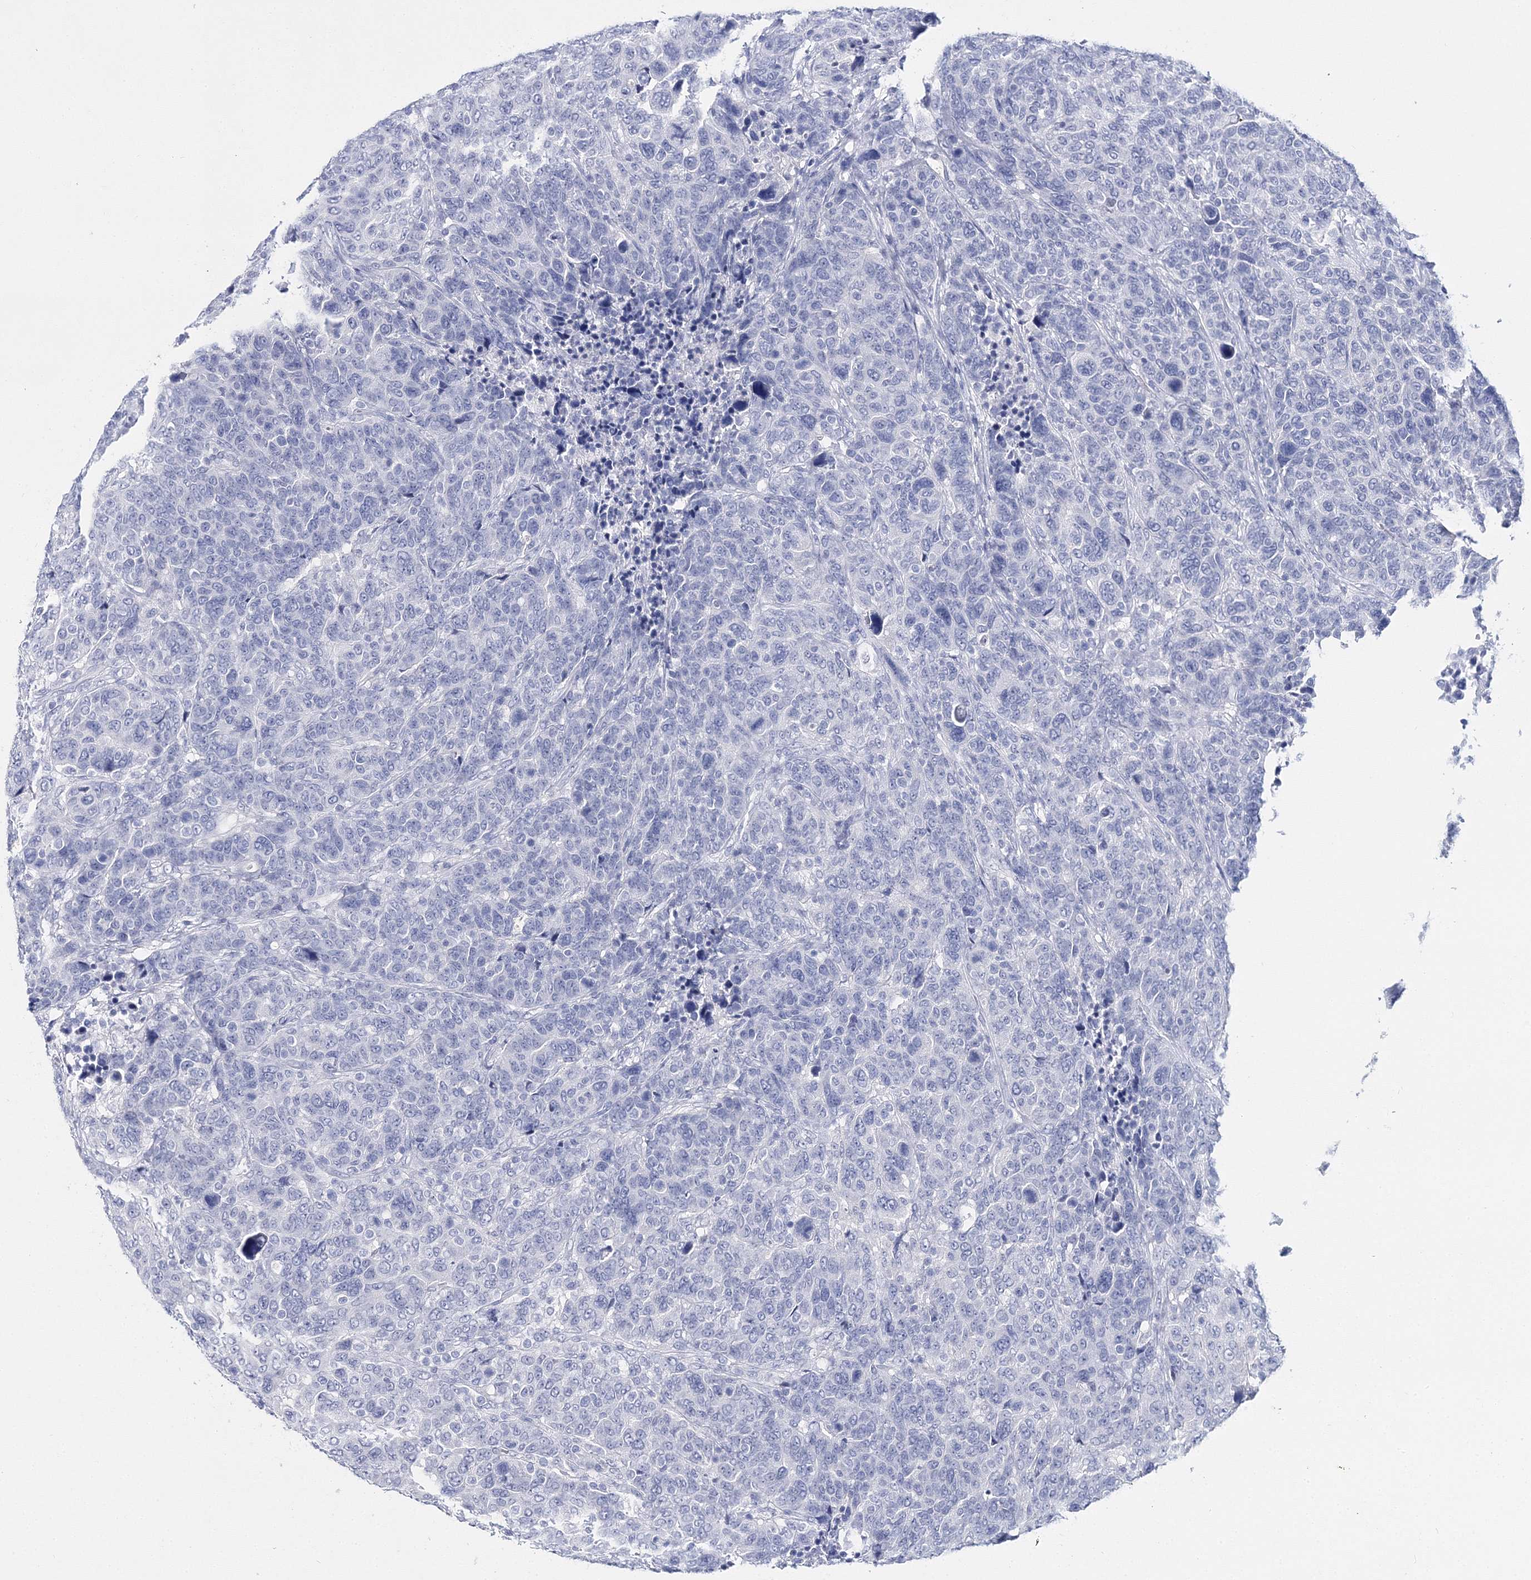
{"staining": {"intensity": "negative", "quantity": "none", "location": "none"}, "tissue": "breast cancer", "cell_type": "Tumor cells", "image_type": "cancer", "snomed": [{"axis": "morphology", "description": "Duct carcinoma"}, {"axis": "topography", "description": "Breast"}], "caption": "This is an immunohistochemistry (IHC) photomicrograph of human breast cancer (infiltrating ductal carcinoma). There is no staining in tumor cells.", "gene": "MYOZ2", "patient": {"sex": "female", "age": 37}}